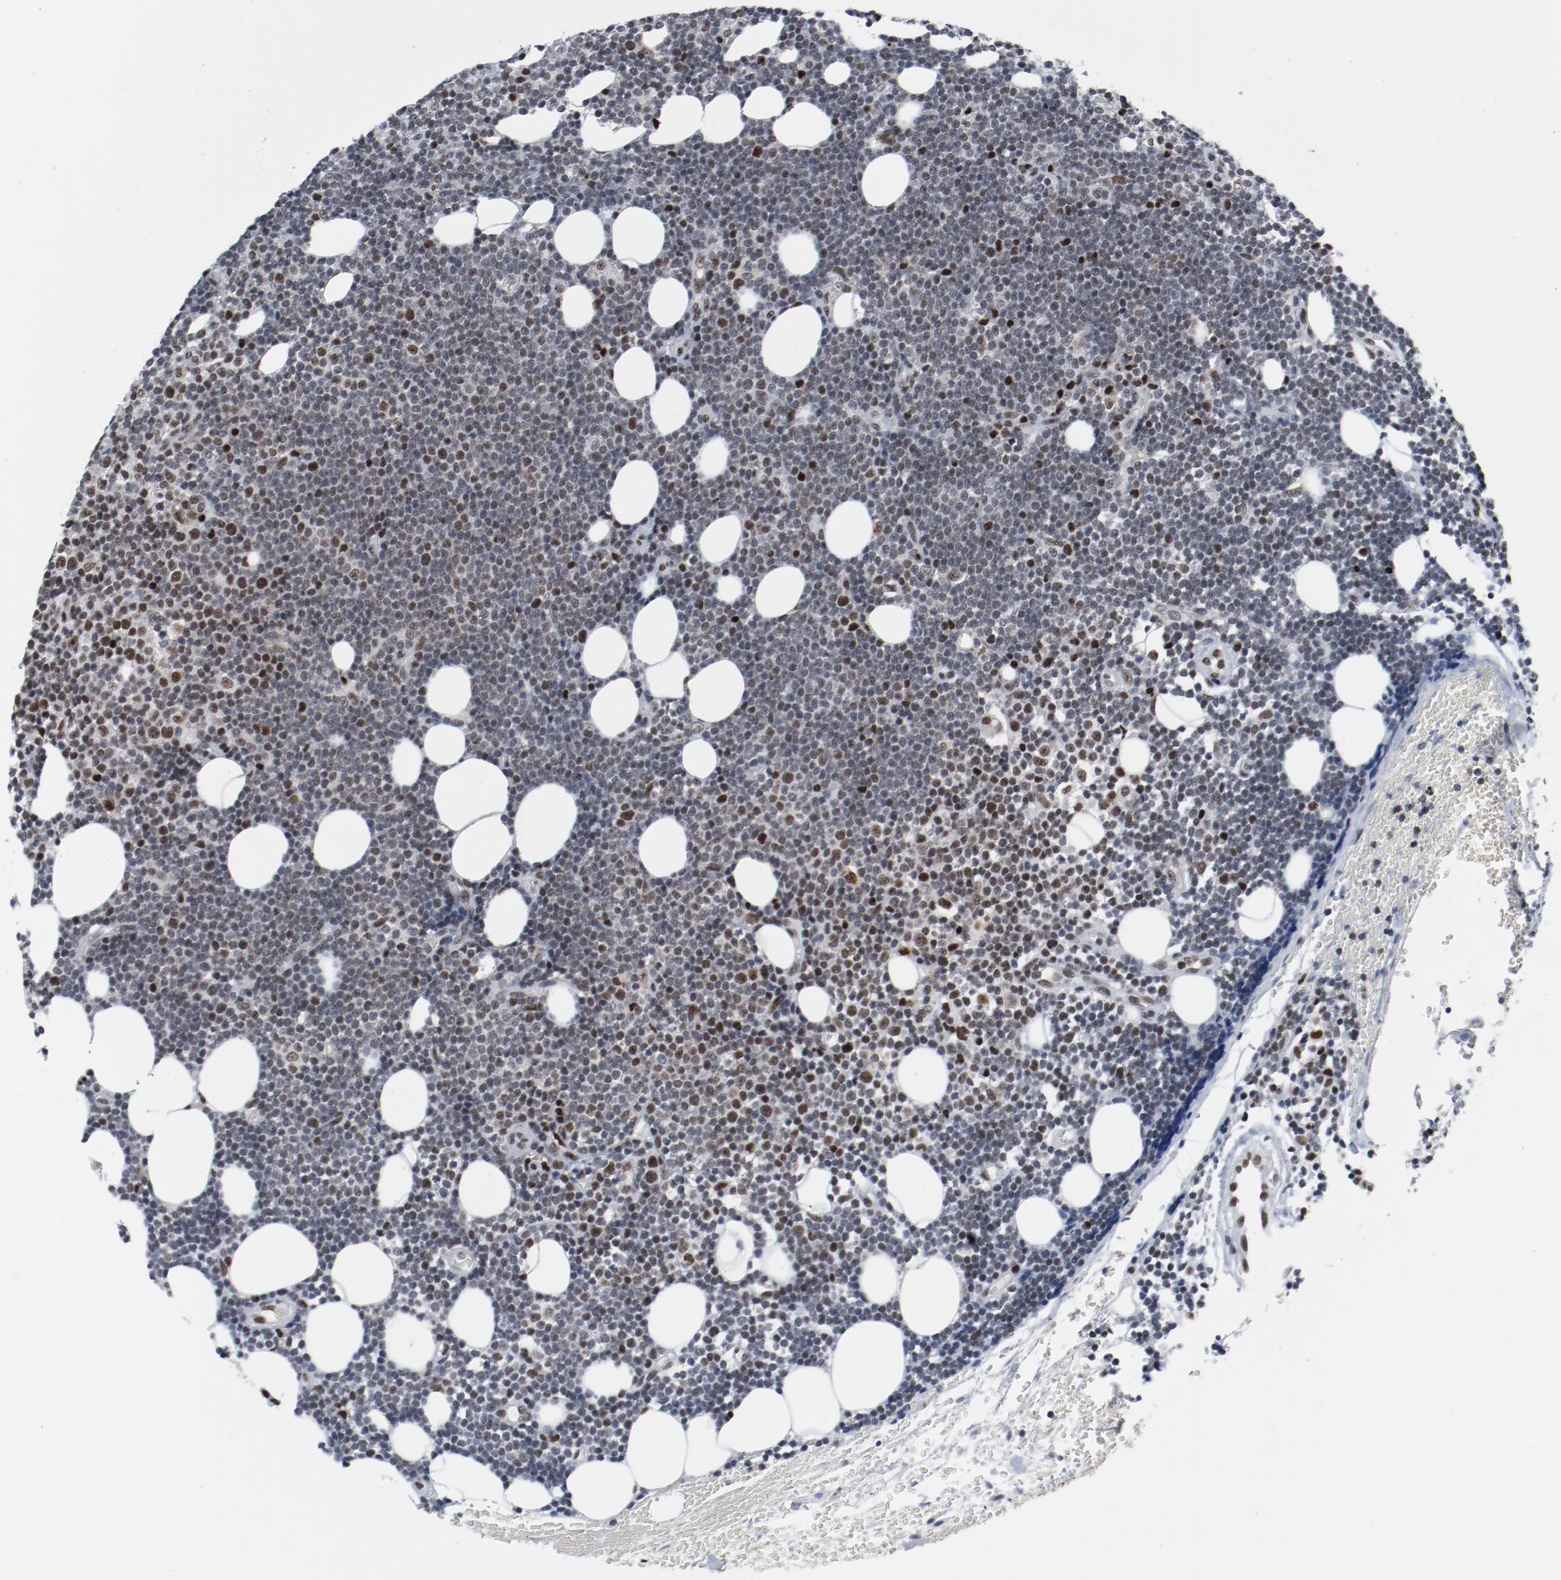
{"staining": {"intensity": "moderate", "quantity": ">75%", "location": "nuclear"}, "tissue": "lymphoma", "cell_type": "Tumor cells", "image_type": "cancer", "snomed": [{"axis": "morphology", "description": "Malignant lymphoma, non-Hodgkin's type, Low grade"}, {"axis": "topography", "description": "Soft tissue"}], "caption": "Immunohistochemistry (DAB (3,3'-diaminobenzidine)) staining of lymphoma reveals moderate nuclear protein expression in approximately >75% of tumor cells.", "gene": "JMJD6", "patient": {"sex": "male", "age": 92}}